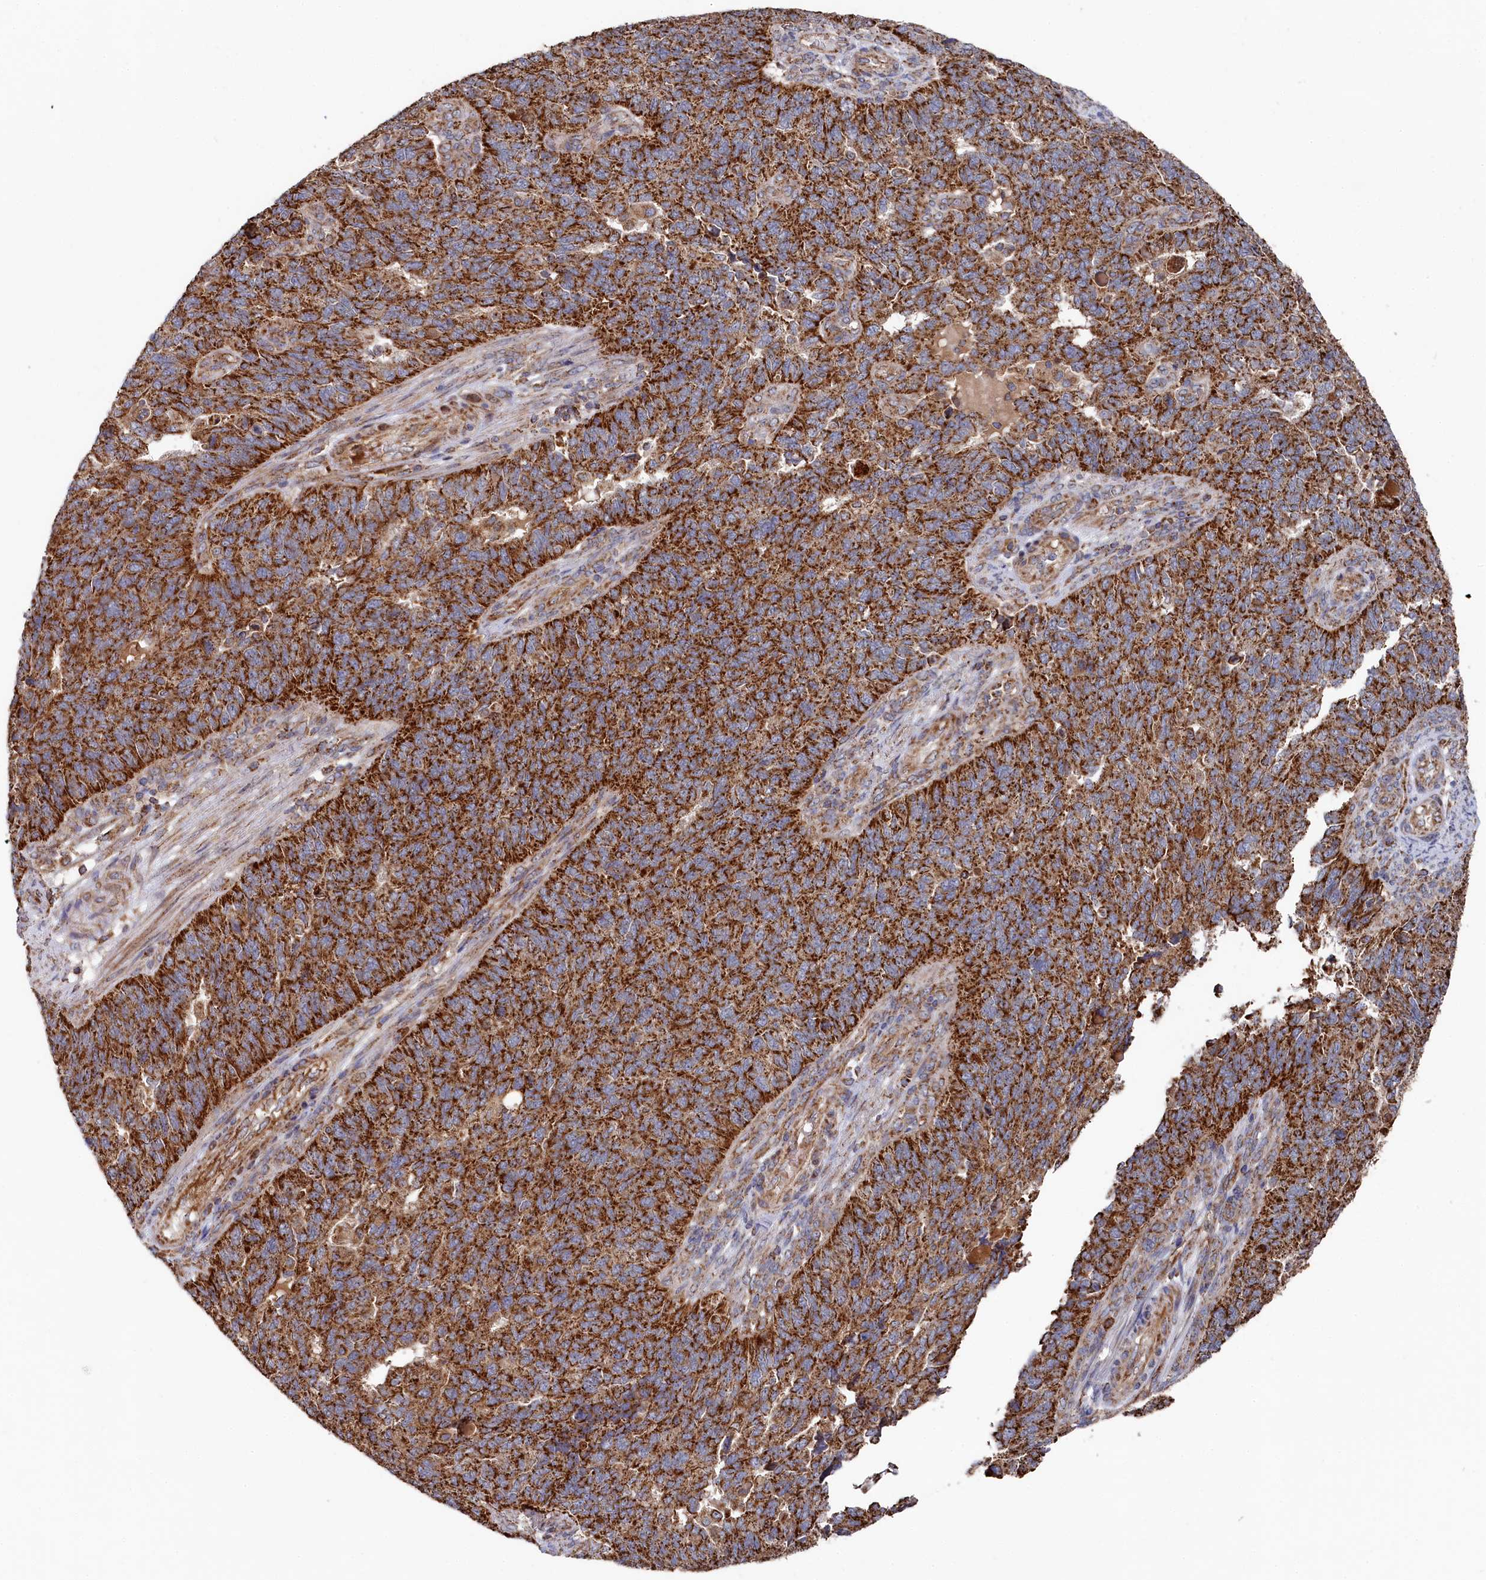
{"staining": {"intensity": "strong", "quantity": ">75%", "location": "cytoplasmic/membranous"}, "tissue": "endometrial cancer", "cell_type": "Tumor cells", "image_type": "cancer", "snomed": [{"axis": "morphology", "description": "Adenocarcinoma, NOS"}, {"axis": "topography", "description": "Endometrium"}], "caption": "Immunohistochemistry histopathology image of neoplastic tissue: human endometrial cancer stained using immunohistochemistry exhibits high levels of strong protein expression localized specifically in the cytoplasmic/membranous of tumor cells, appearing as a cytoplasmic/membranous brown color.", "gene": "HAUS2", "patient": {"sex": "female", "age": 66}}